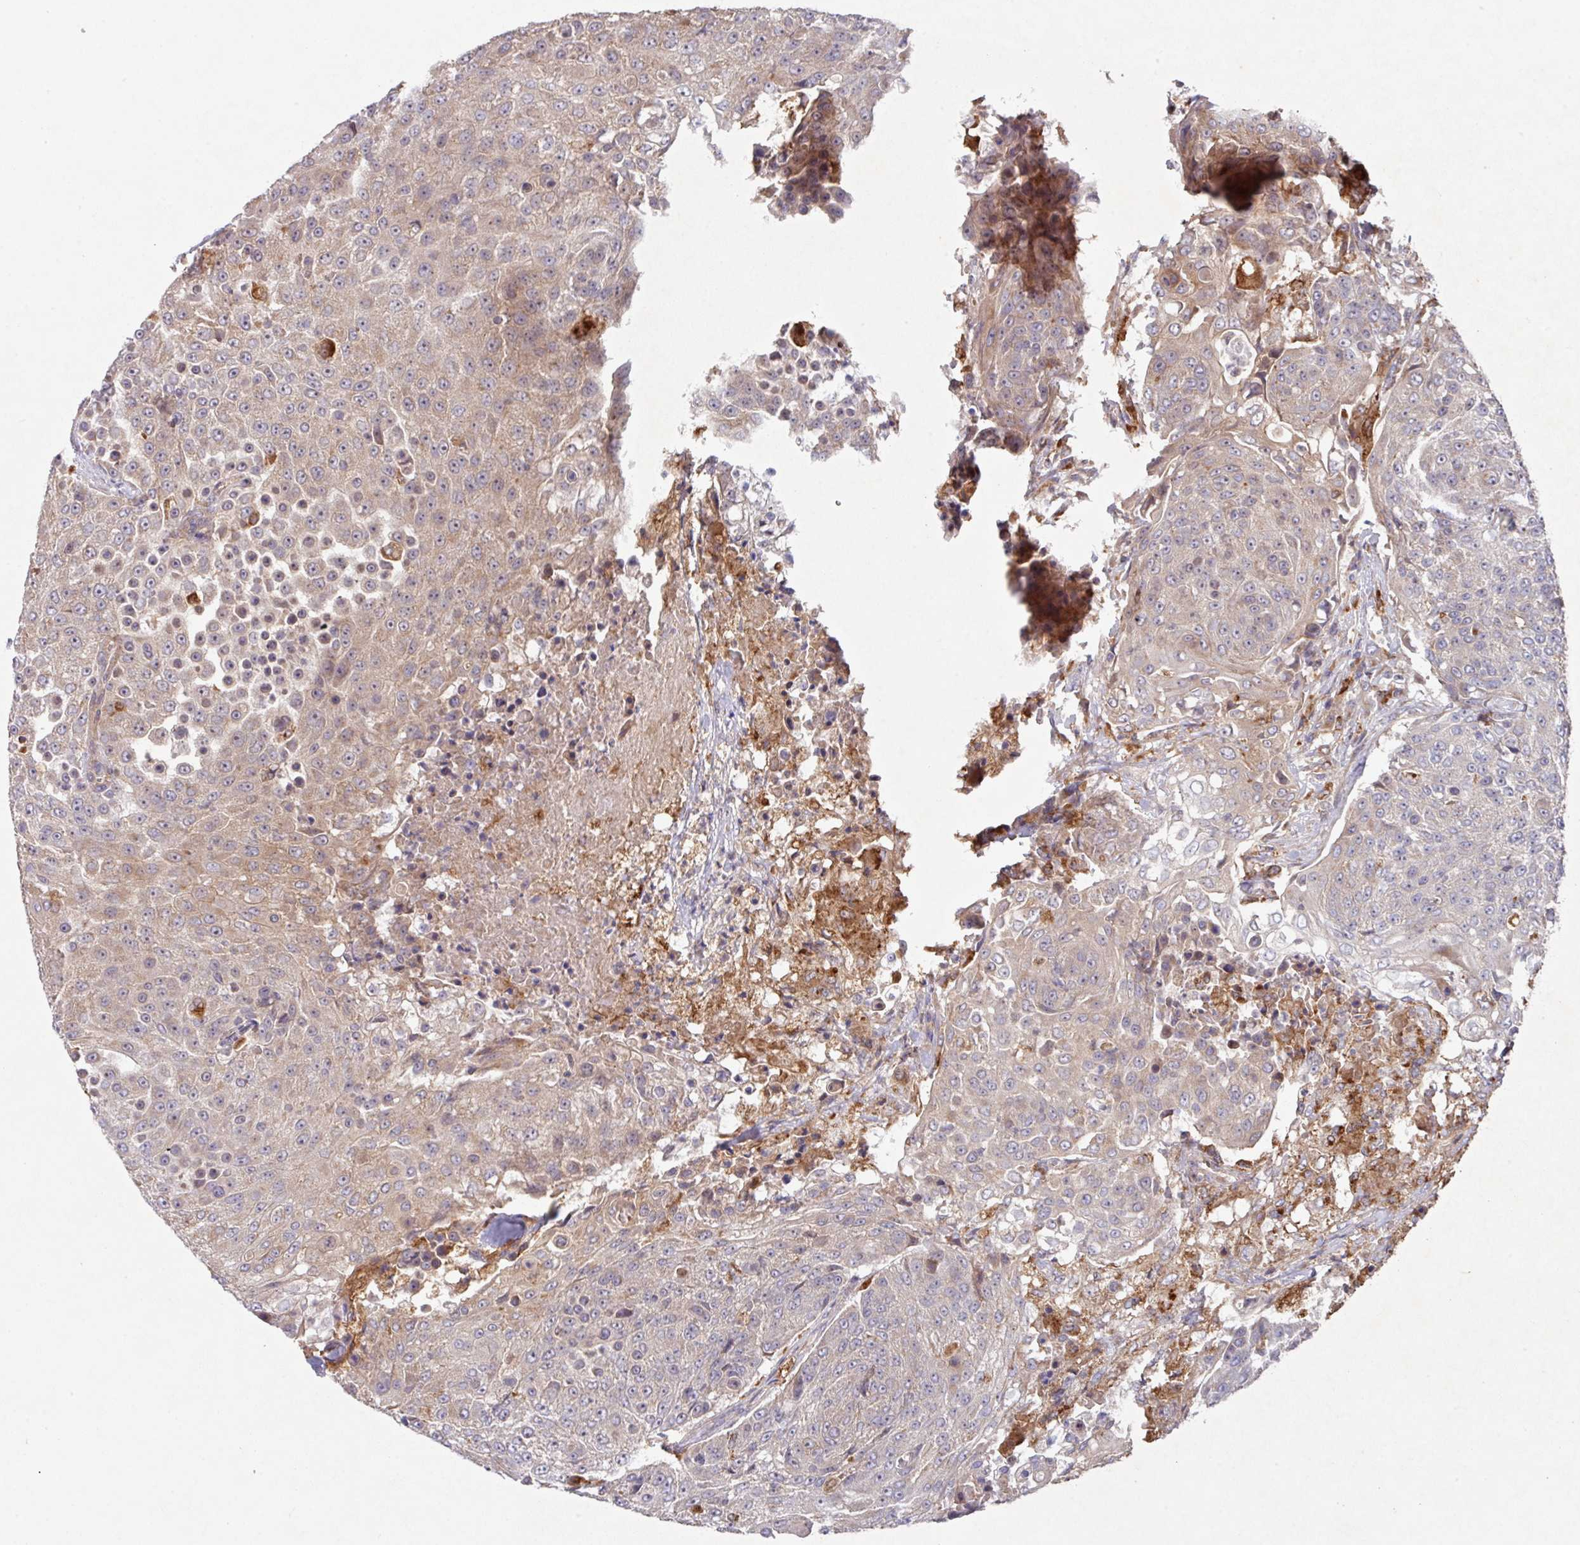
{"staining": {"intensity": "weak", "quantity": "<25%", "location": "cytoplasmic/membranous"}, "tissue": "urothelial cancer", "cell_type": "Tumor cells", "image_type": "cancer", "snomed": [{"axis": "morphology", "description": "Urothelial carcinoma, High grade"}, {"axis": "topography", "description": "Urinary bladder"}], "caption": "Immunohistochemistry (IHC) photomicrograph of neoplastic tissue: urothelial cancer stained with DAB (3,3'-diaminobenzidine) exhibits no significant protein positivity in tumor cells.", "gene": "TRIM14", "patient": {"sex": "female", "age": 63}}